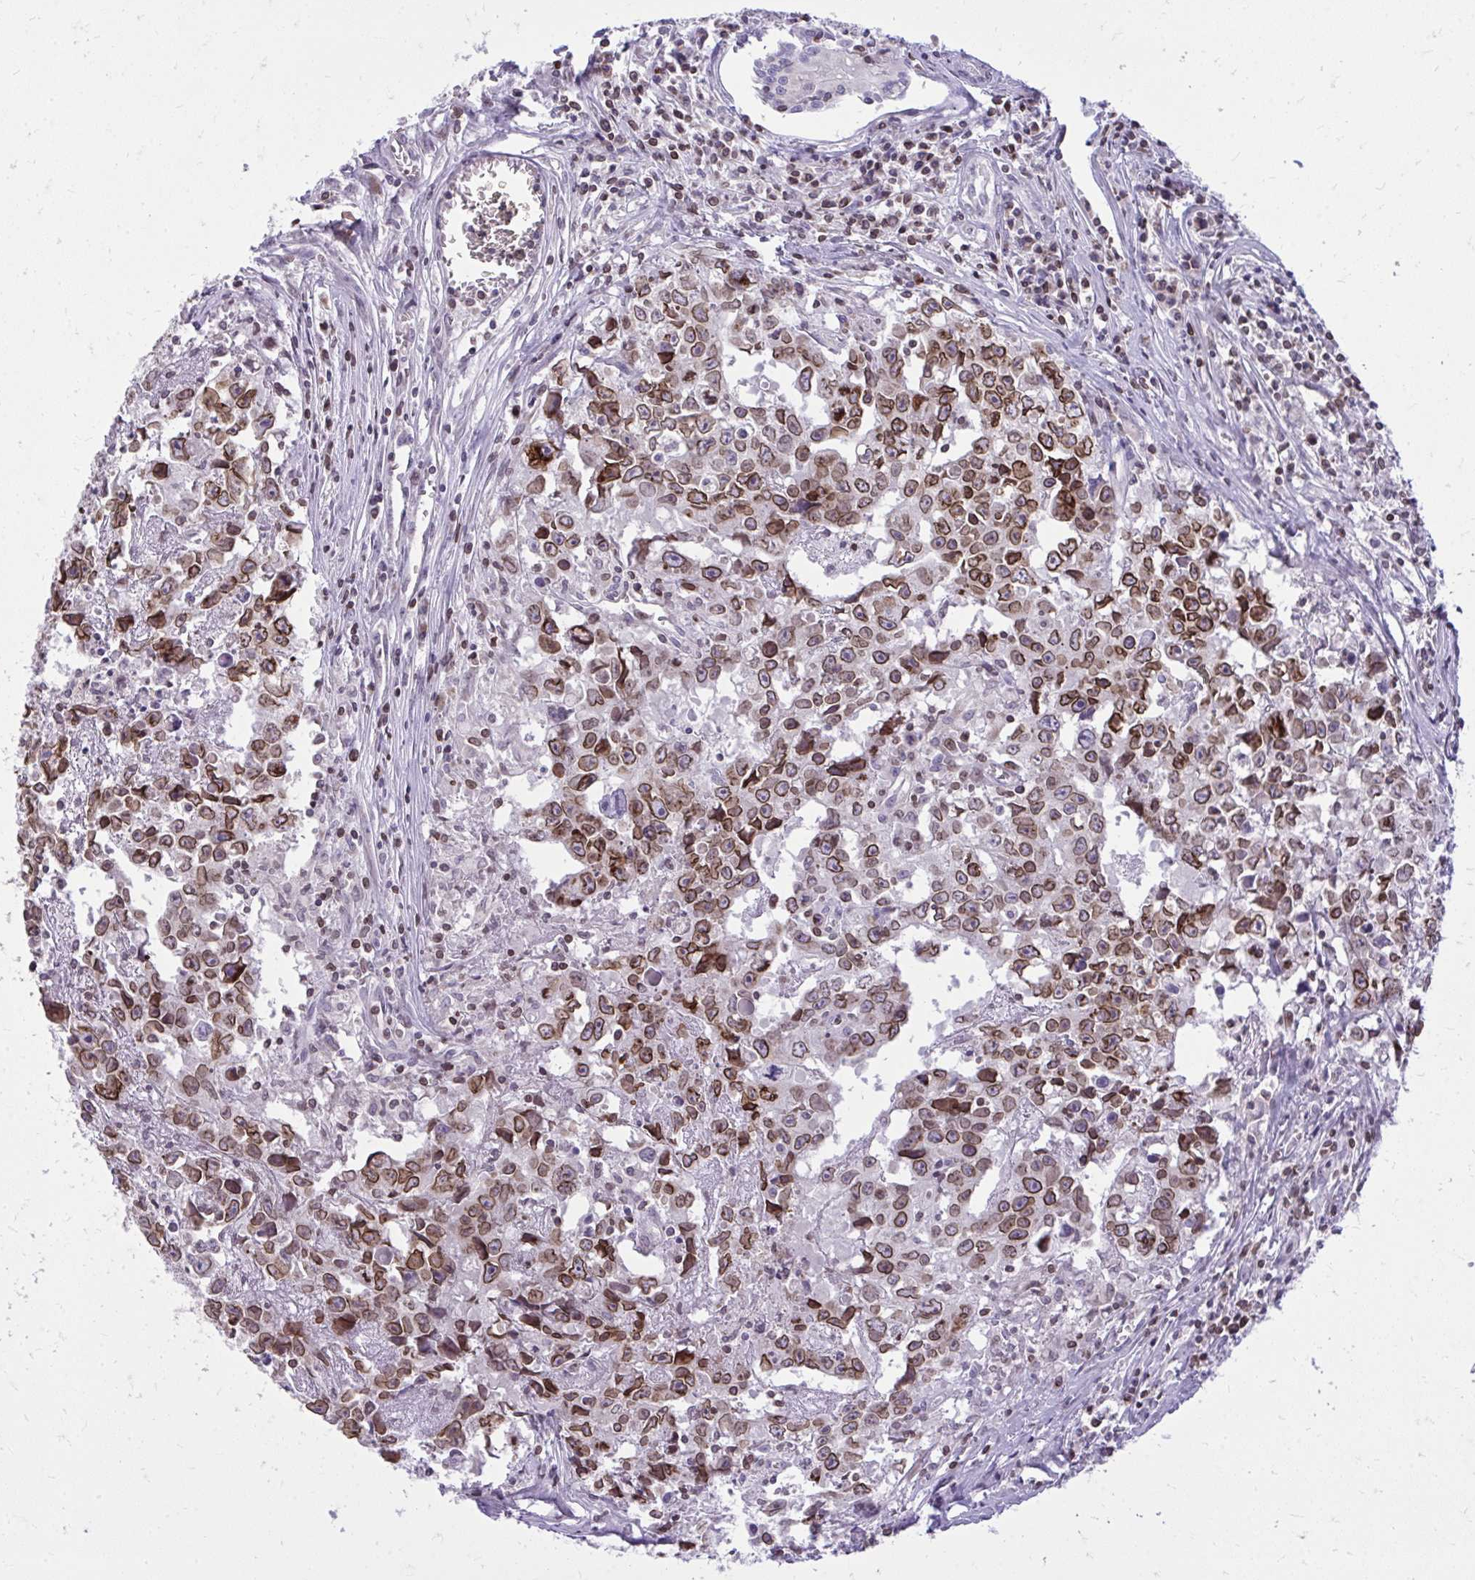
{"staining": {"intensity": "strong", "quantity": ">75%", "location": "cytoplasmic/membranous,nuclear"}, "tissue": "testis cancer", "cell_type": "Tumor cells", "image_type": "cancer", "snomed": [{"axis": "morphology", "description": "Carcinoma, Embryonal, NOS"}, {"axis": "topography", "description": "Testis"}], "caption": "There is high levels of strong cytoplasmic/membranous and nuclear expression in tumor cells of embryonal carcinoma (testis), as demonstrated by immunohistochemical staining (brown color).", "gene": "RPS6KA2", "patient": {"sex": "male", "age": 22}}